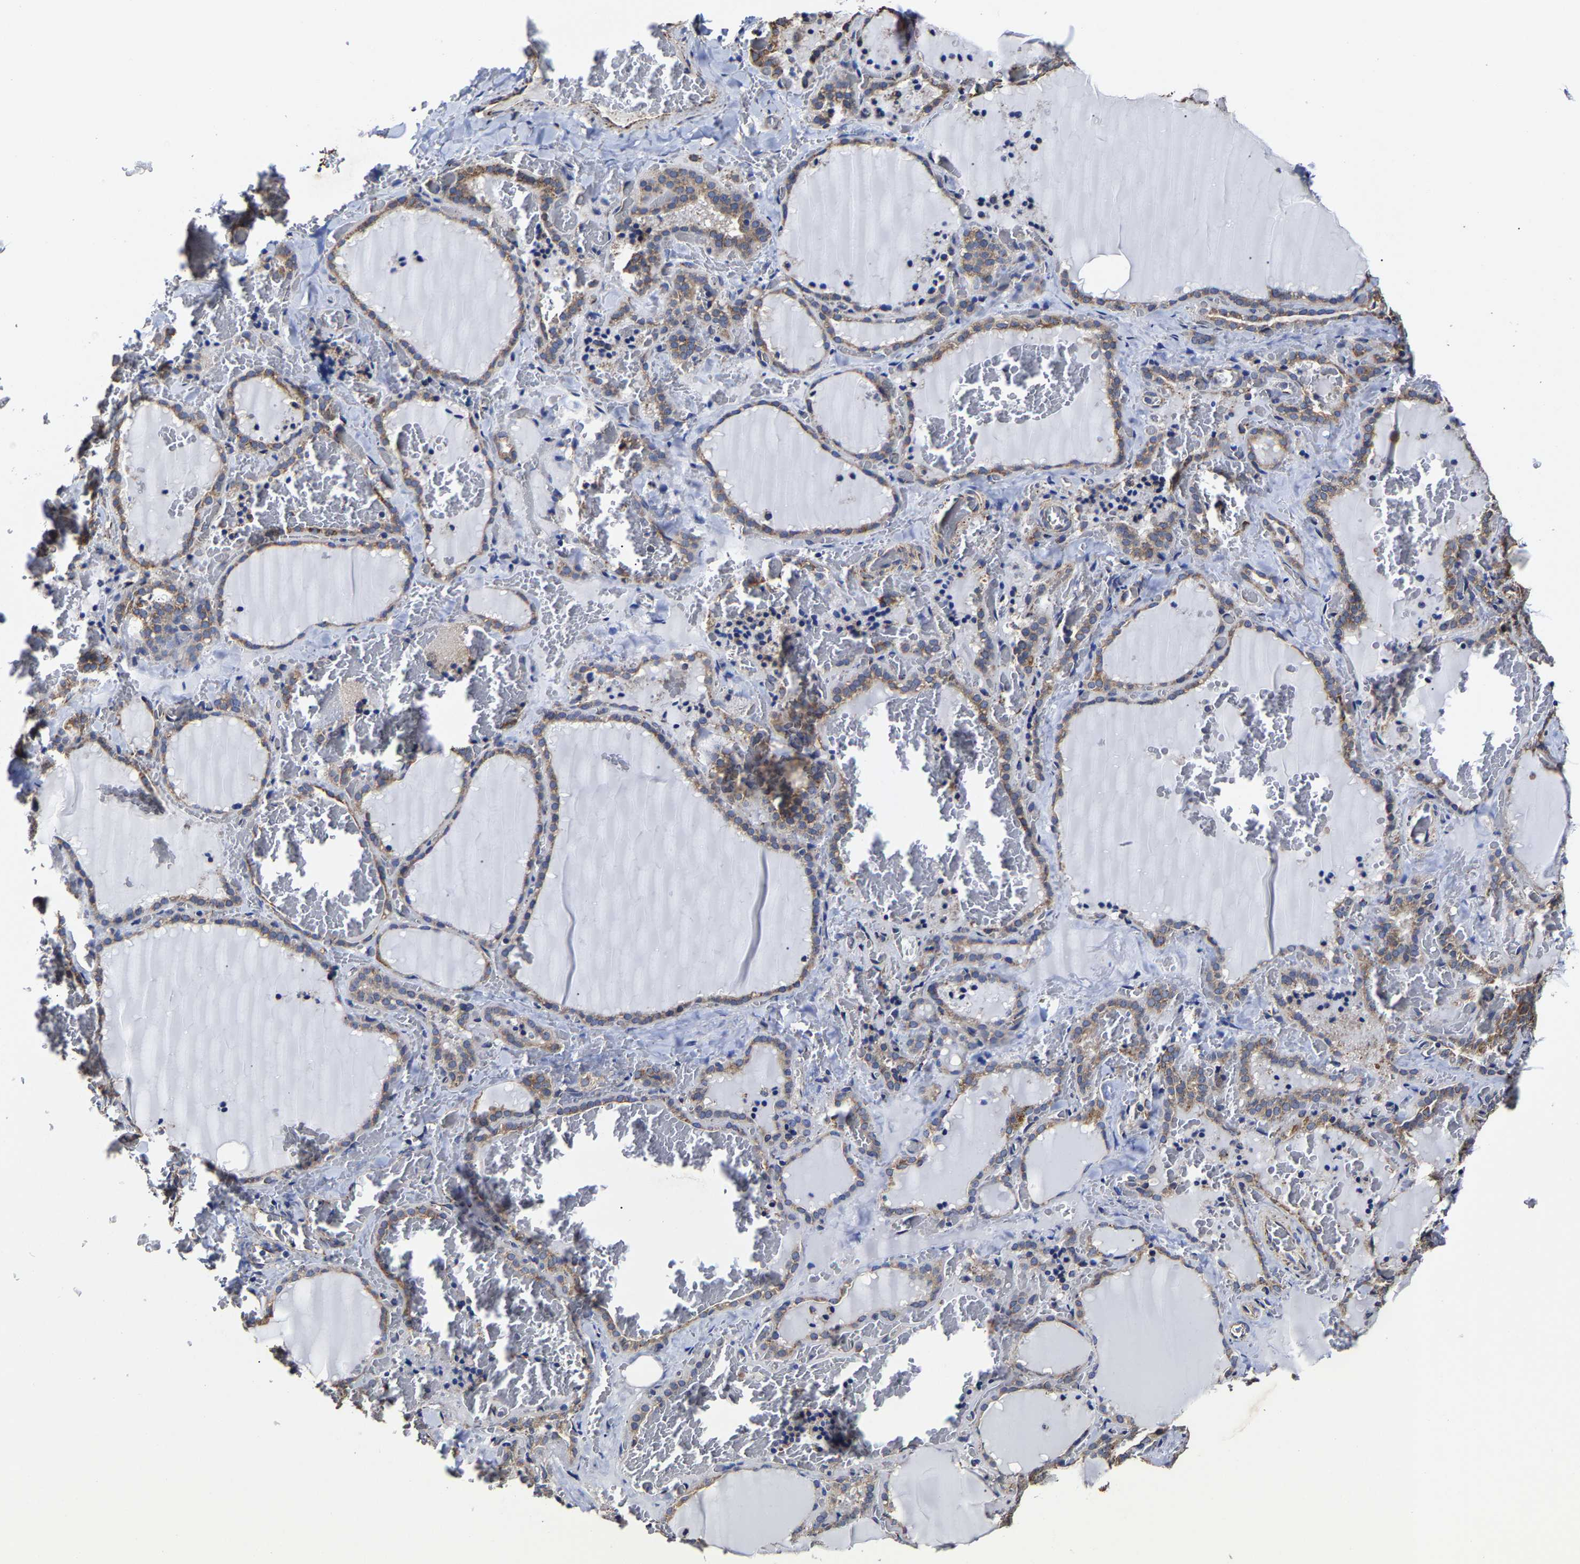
{"staining": {"intensity": "moderate", "quantity": "25%-75%", "location": "cytoplasmic/membranous"}, "tissue": "thyroid gland", "cell_type": "Glandular cells", "image_type": "normal", "snomed": [{"axis": "morphology", "description": "Normal tissue, NOS"}, {"axis": "topography", "description": "Thyroid gland"}], "caption": "Immunohistochemistry (IHC) micrograph of unremarkable human thyroid gland stained for a protein (brown), which demonstrates medium levels of moderate cytoplasmic/membranous staining in about 25%-75% of glandular cells.", "gene": "AASS", "patient": {"sex": "female", "age": 22}}